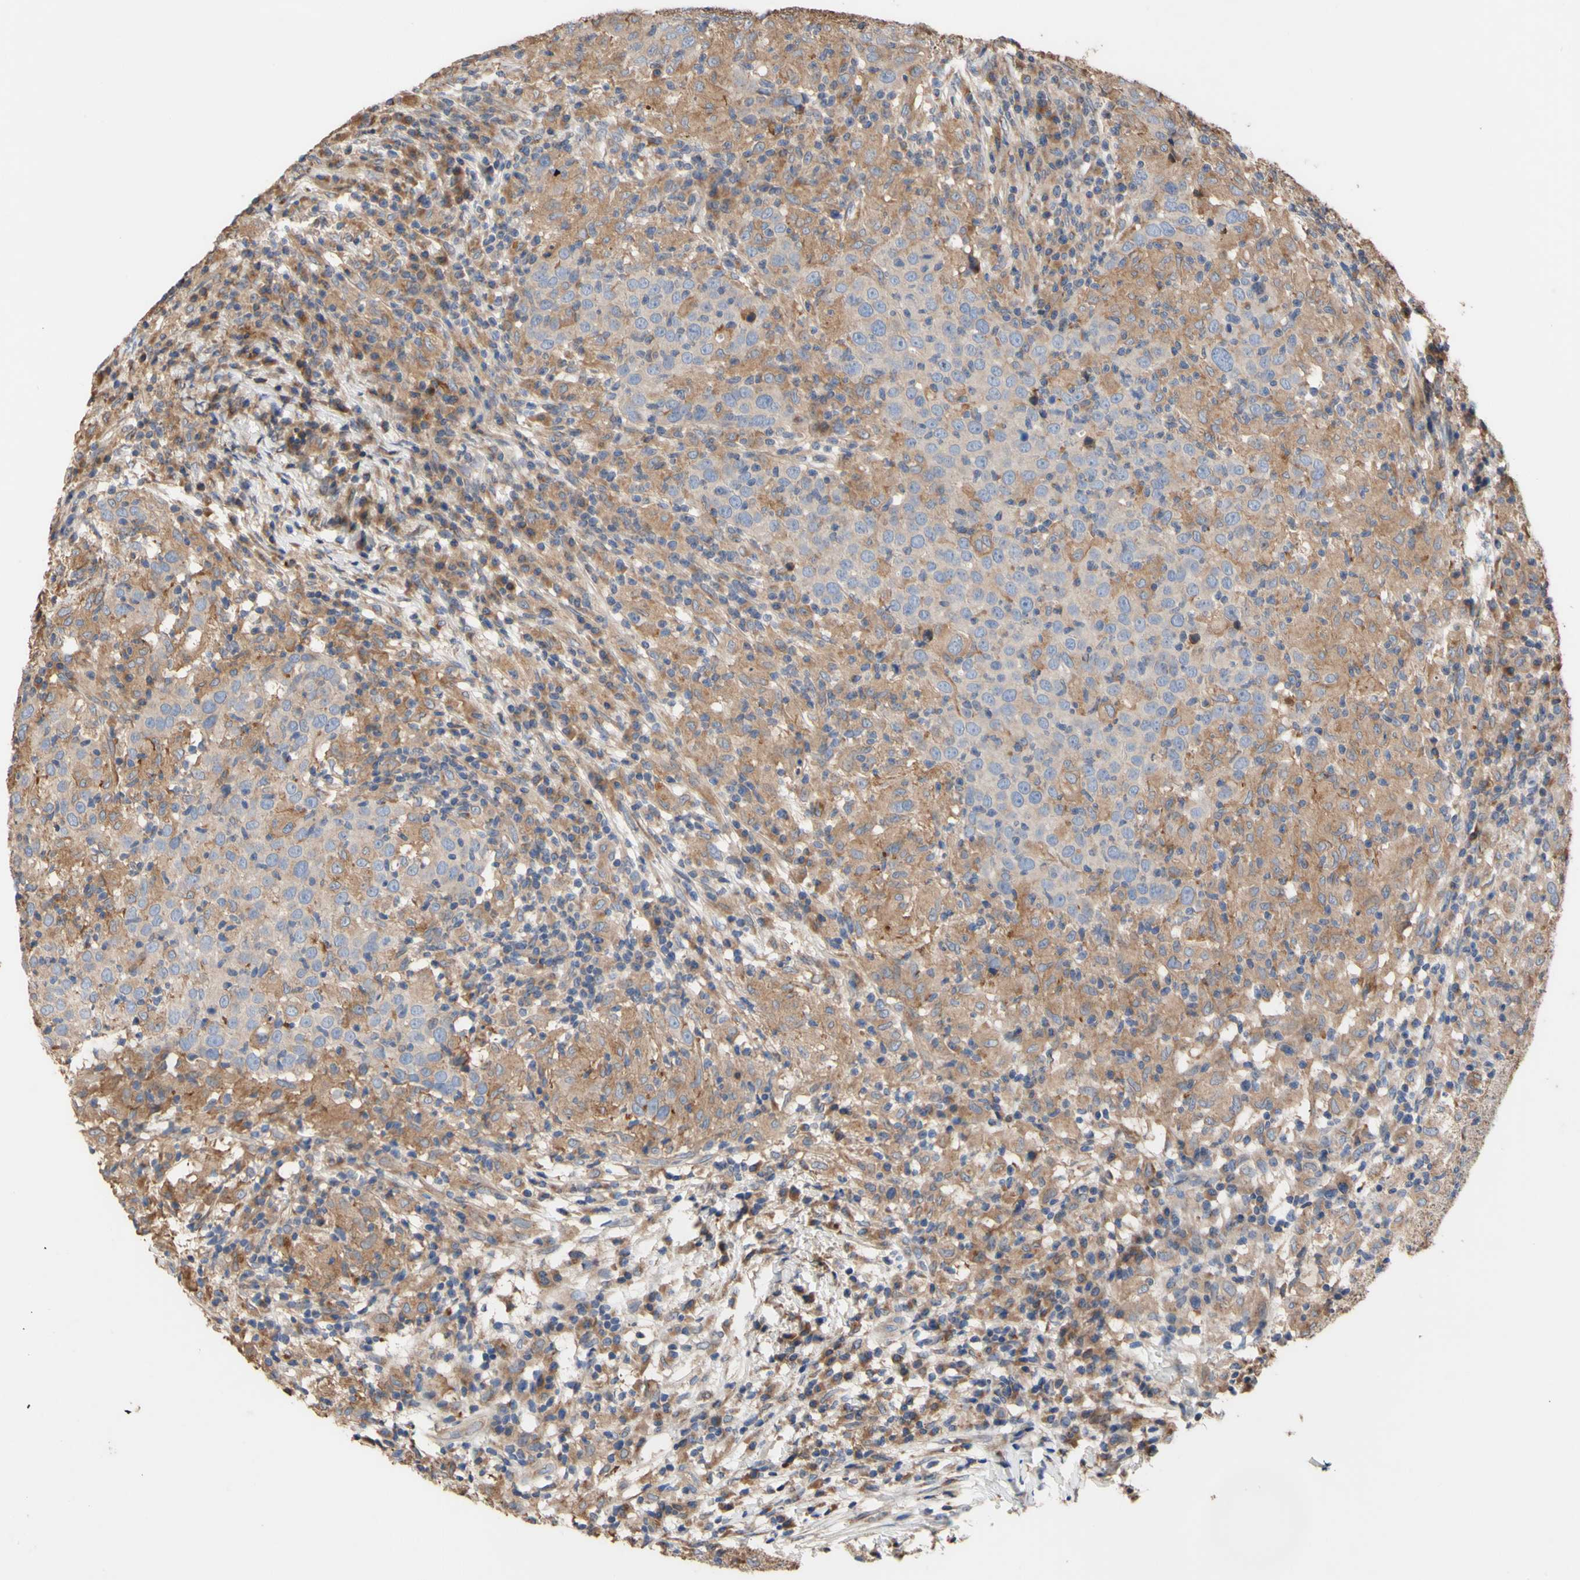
{"staining": {"intensity": "weak", "quantity": ">75%", "location": "cytoplasmic/membranous"}, "tissue": "head and neck cancer", "cell_type": "Tumor cells", "image_type": "cancer", "snomed": [{"axis": "morphology", "description": "Adenocarcinoma, NOS"}, {"axis": "topography", "description": "Salivary gland"}, {"axis": "topography", "description": "Head-Neck"}], "caption": "Protein staining exhibits weak cytoplasmic/membranous expression in about >75% of tumor cells in head and neck cancer.", "gene": "NECTIN3", "patient": {"sex": "female", "age": 65}}